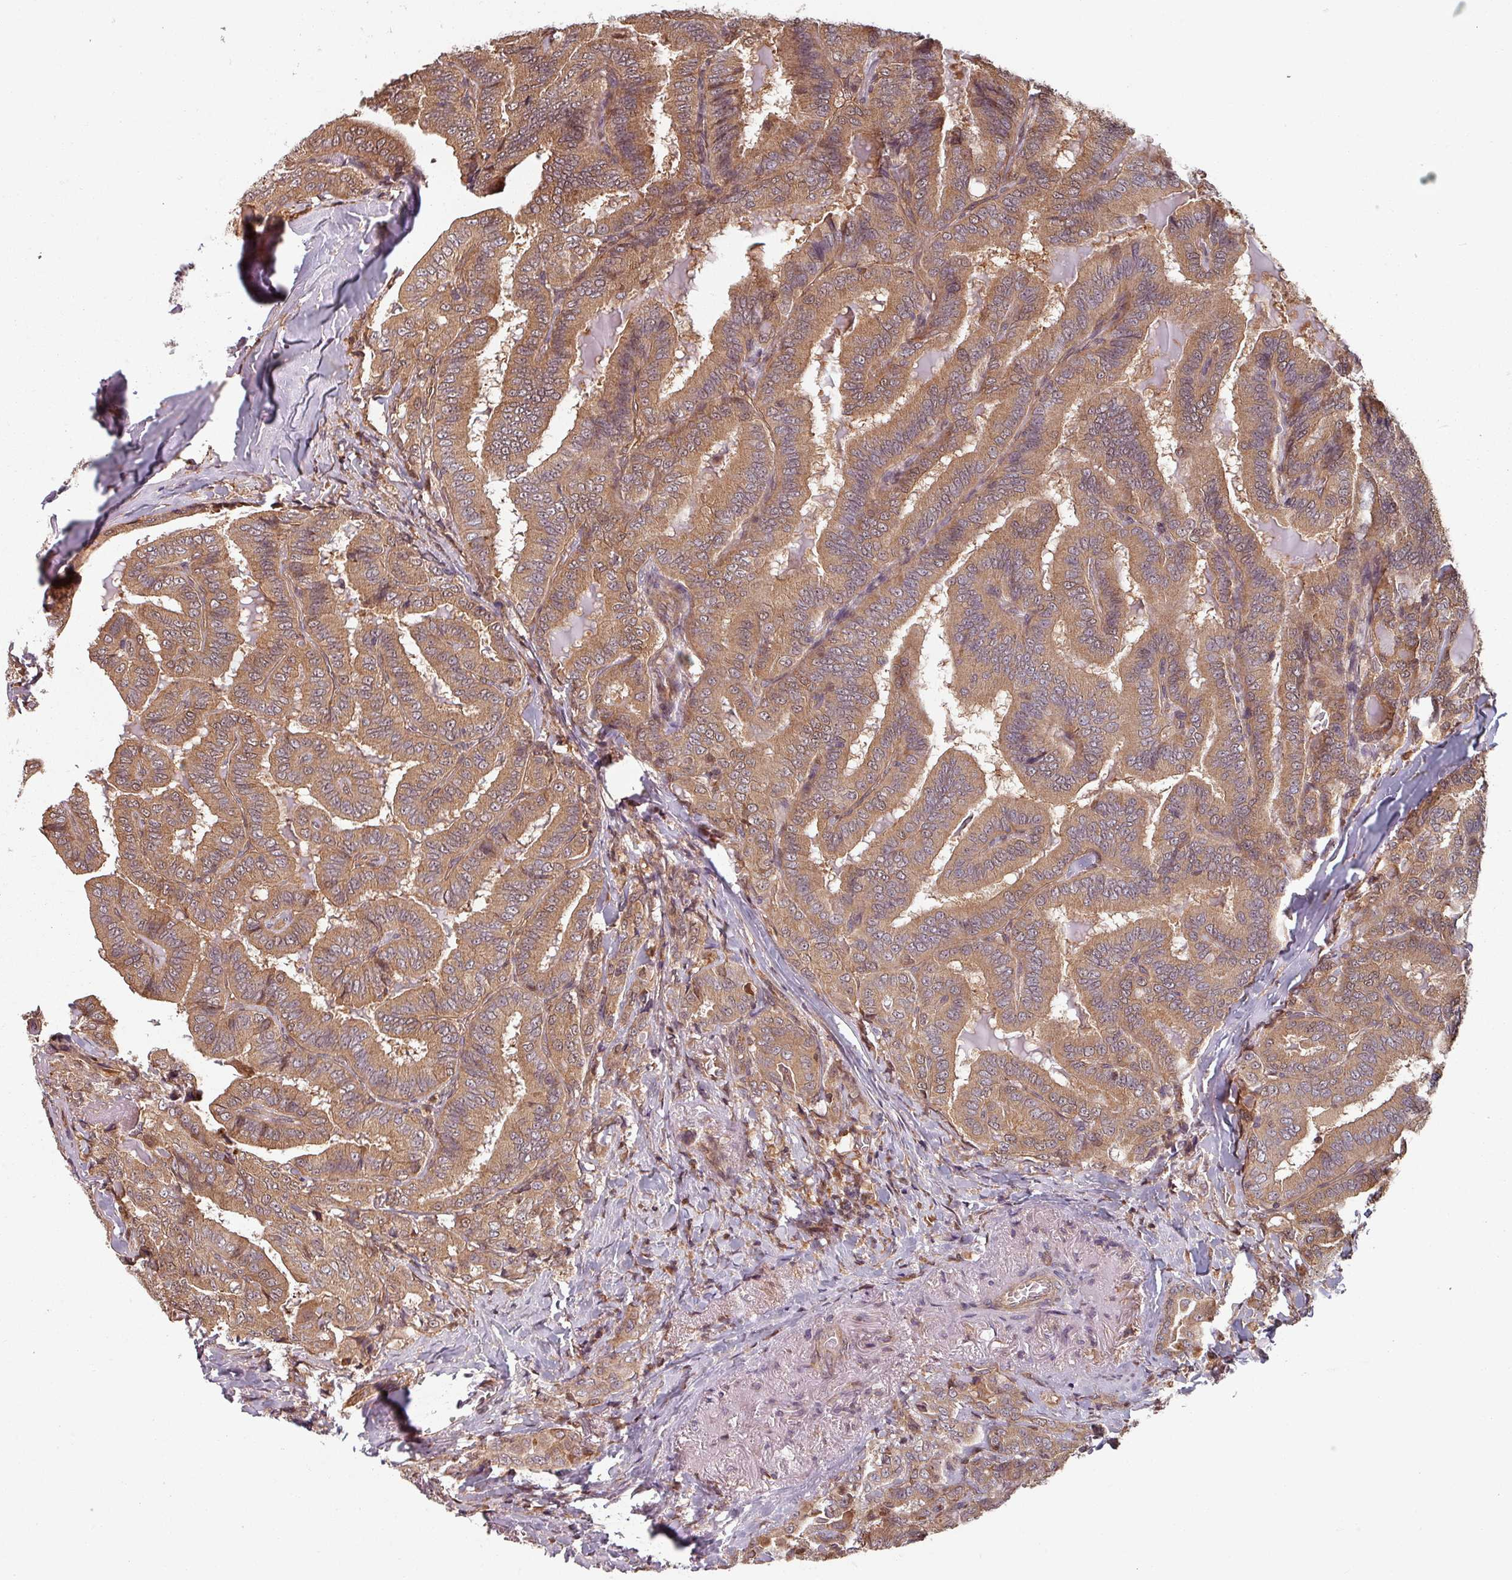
{"staining": {"intensity": "moderate", "quantity": ">75%", "location": "cytoplasmic/membranous,nuclear"}, "tissue": "thyroid cancer", "cell_type": "Tumor cells", "image_type": "cancer", "snomed": [{"axis": "morphology", "description": "Papillary adenocarcinoma, NOS"}, {"axis": "topography", "description": "Thyroid gland"}], "caption": "This image shows thyroid cancer (papillary adenocarcinoma) stained with immunohistochemistry (IHC) to label a protein in brown. The cytoplasmic/membranous and nuclear of tumor cells show moderate positivity for the protein. Nuclei are counter-stained blue.", "gene": "EID1", "patient": {"sex": "male", "age": 61}}